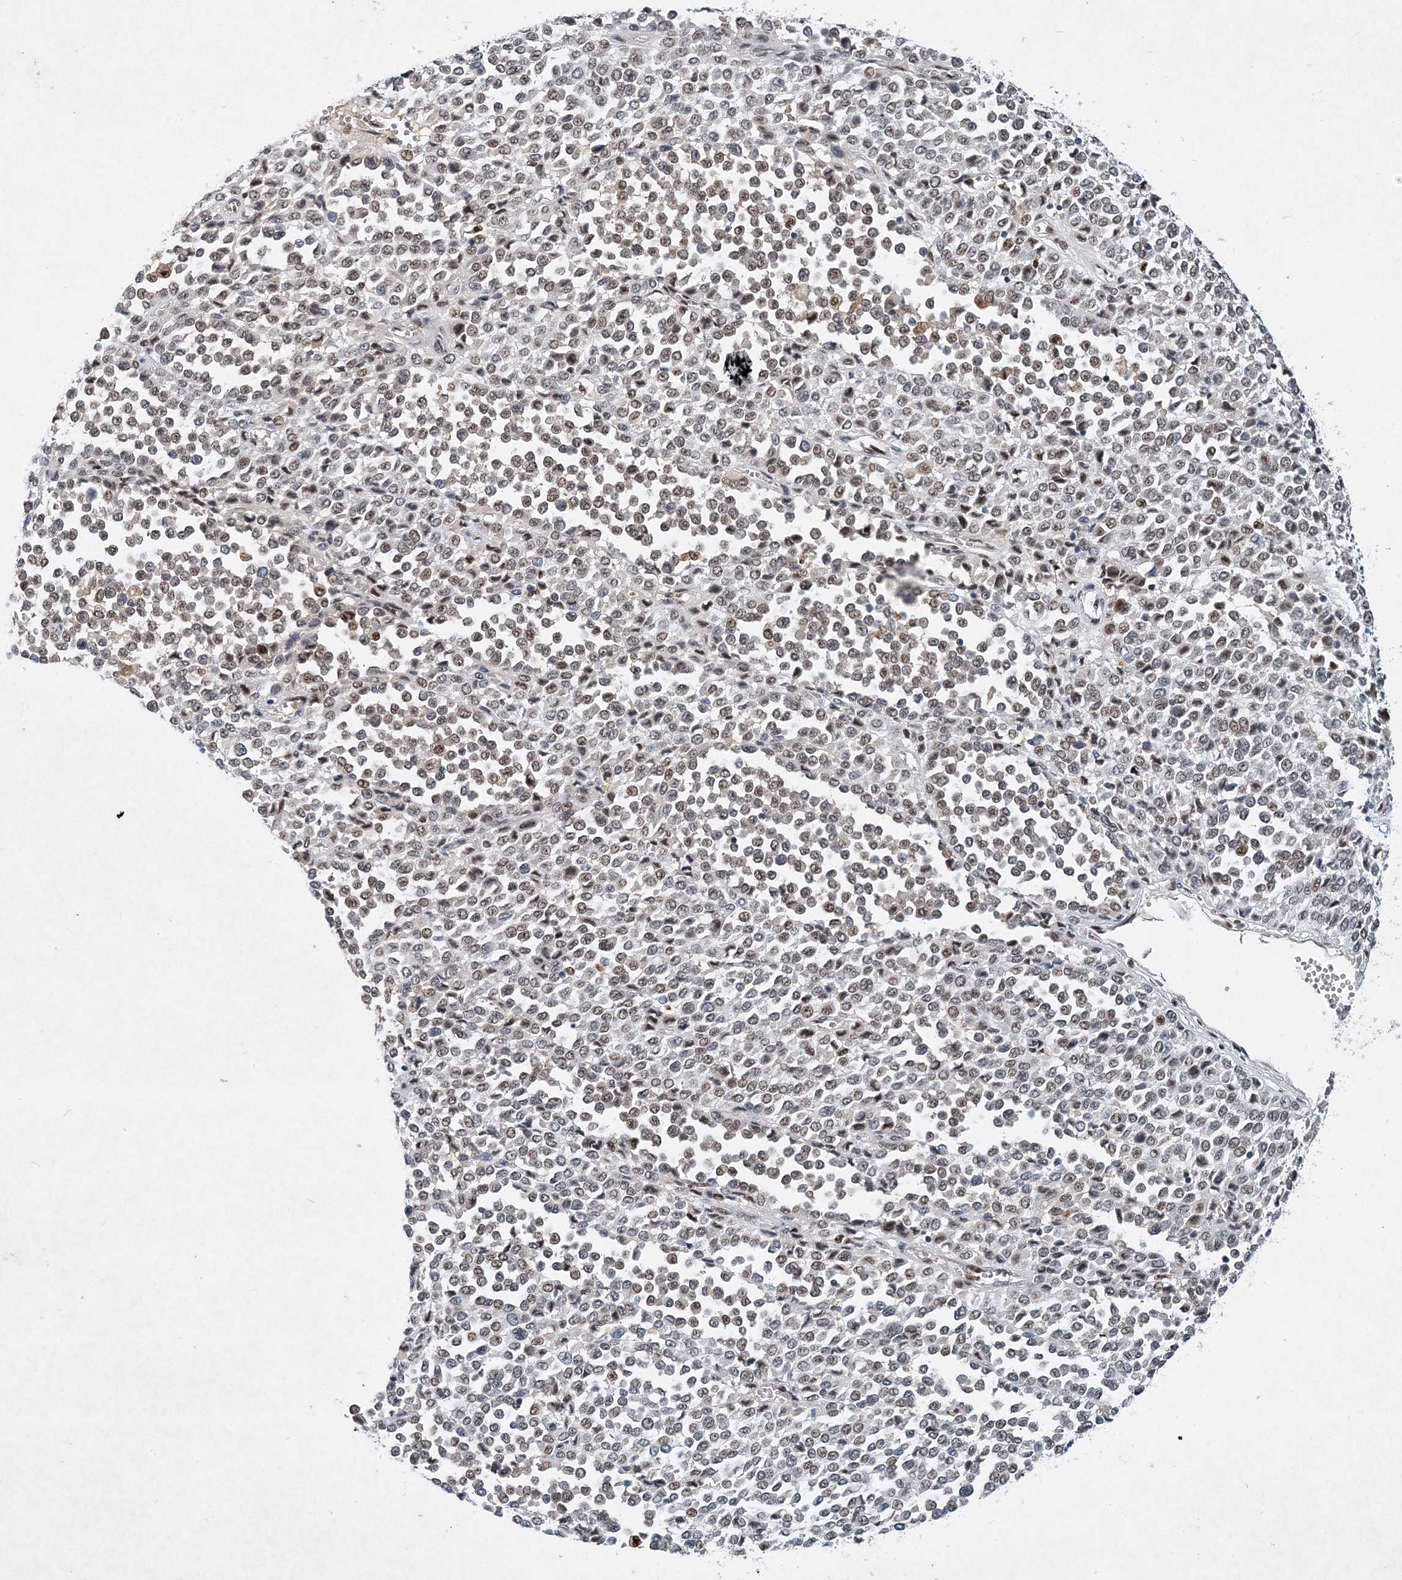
{"staining": {"intensity": "weak", "quantity": "<25%", "location": "nuclear"}, "tissue": "melanoma", "cell_type": "Tumor cells", "image_type": "cancer", "snomed": [{"axis": "morphology", "description": "Malignant melanoma, Metastatic site"}, {"axis": "topography", "description": "Pancreas"}], "caption": "Immunohistochemistry (IHC) histopathology image of neoplastic tissue: malignant melanoma (metastatic site) stained with DAB (3,3'-diaminobenzidine) exhibits no significant protein positivity in tumor cells.", "gene": "KPNA4", "patient": {"sex": "female", "age": 30}}